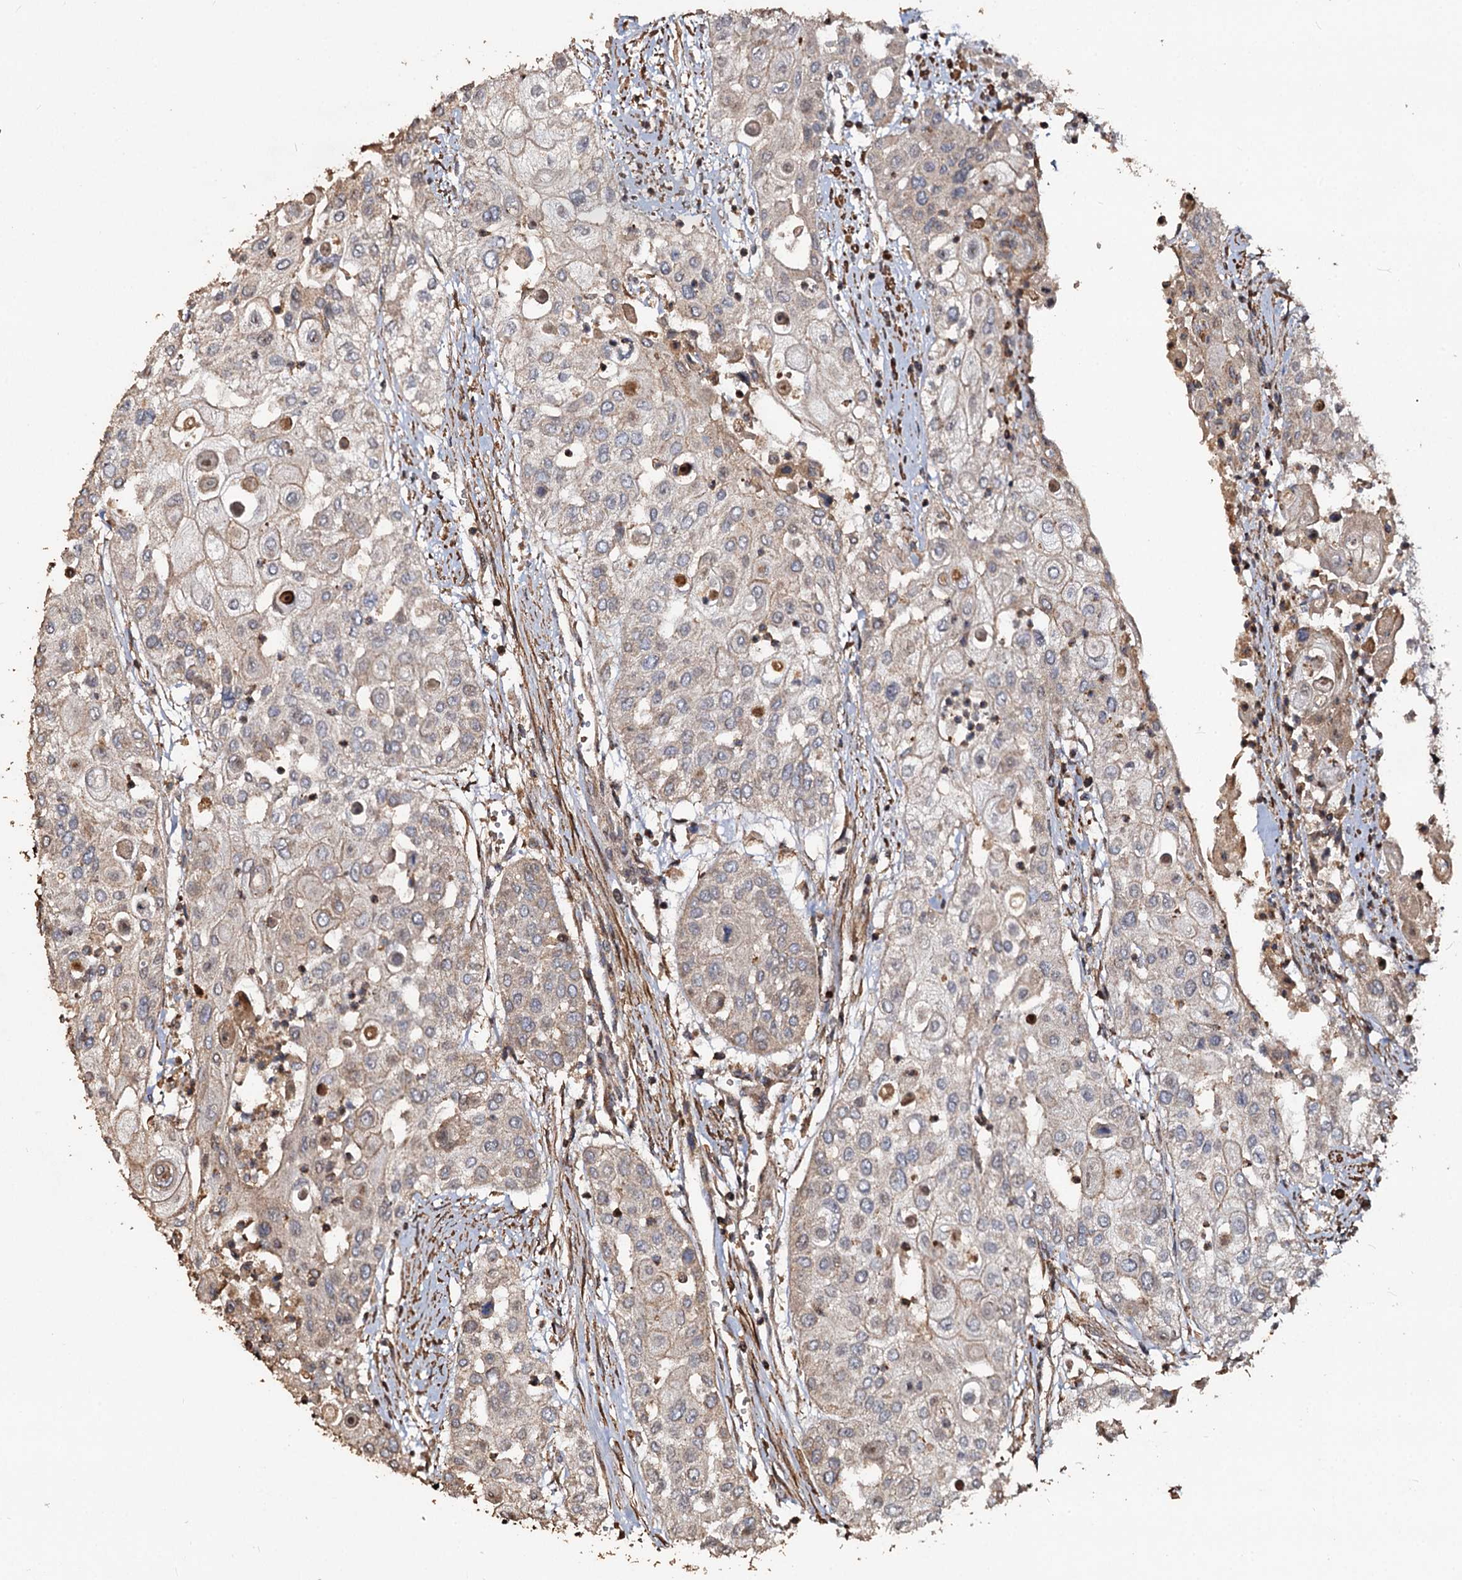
{"staining": {"intensity": "weak", "quantity": "<25%", "location": "cytoplasmic/membranous"}, "tissue": "urothelial cancer", "cell_type": "Tumor cells", "image_type": "cancer", "snomed": [{"axis": "morphology", "description": "Urothelial carcinoma, High grade"}, {"axis": "topography", "description": "Urinary bladder"}], "caption": "This is a histopathology image of immunohistochemistry (IHC) staining of urothelial cancer, which shows no expression in tumor cells.", "gene": "NOTCH2NLA", "patient": {"sex": "female", "age": 79}}